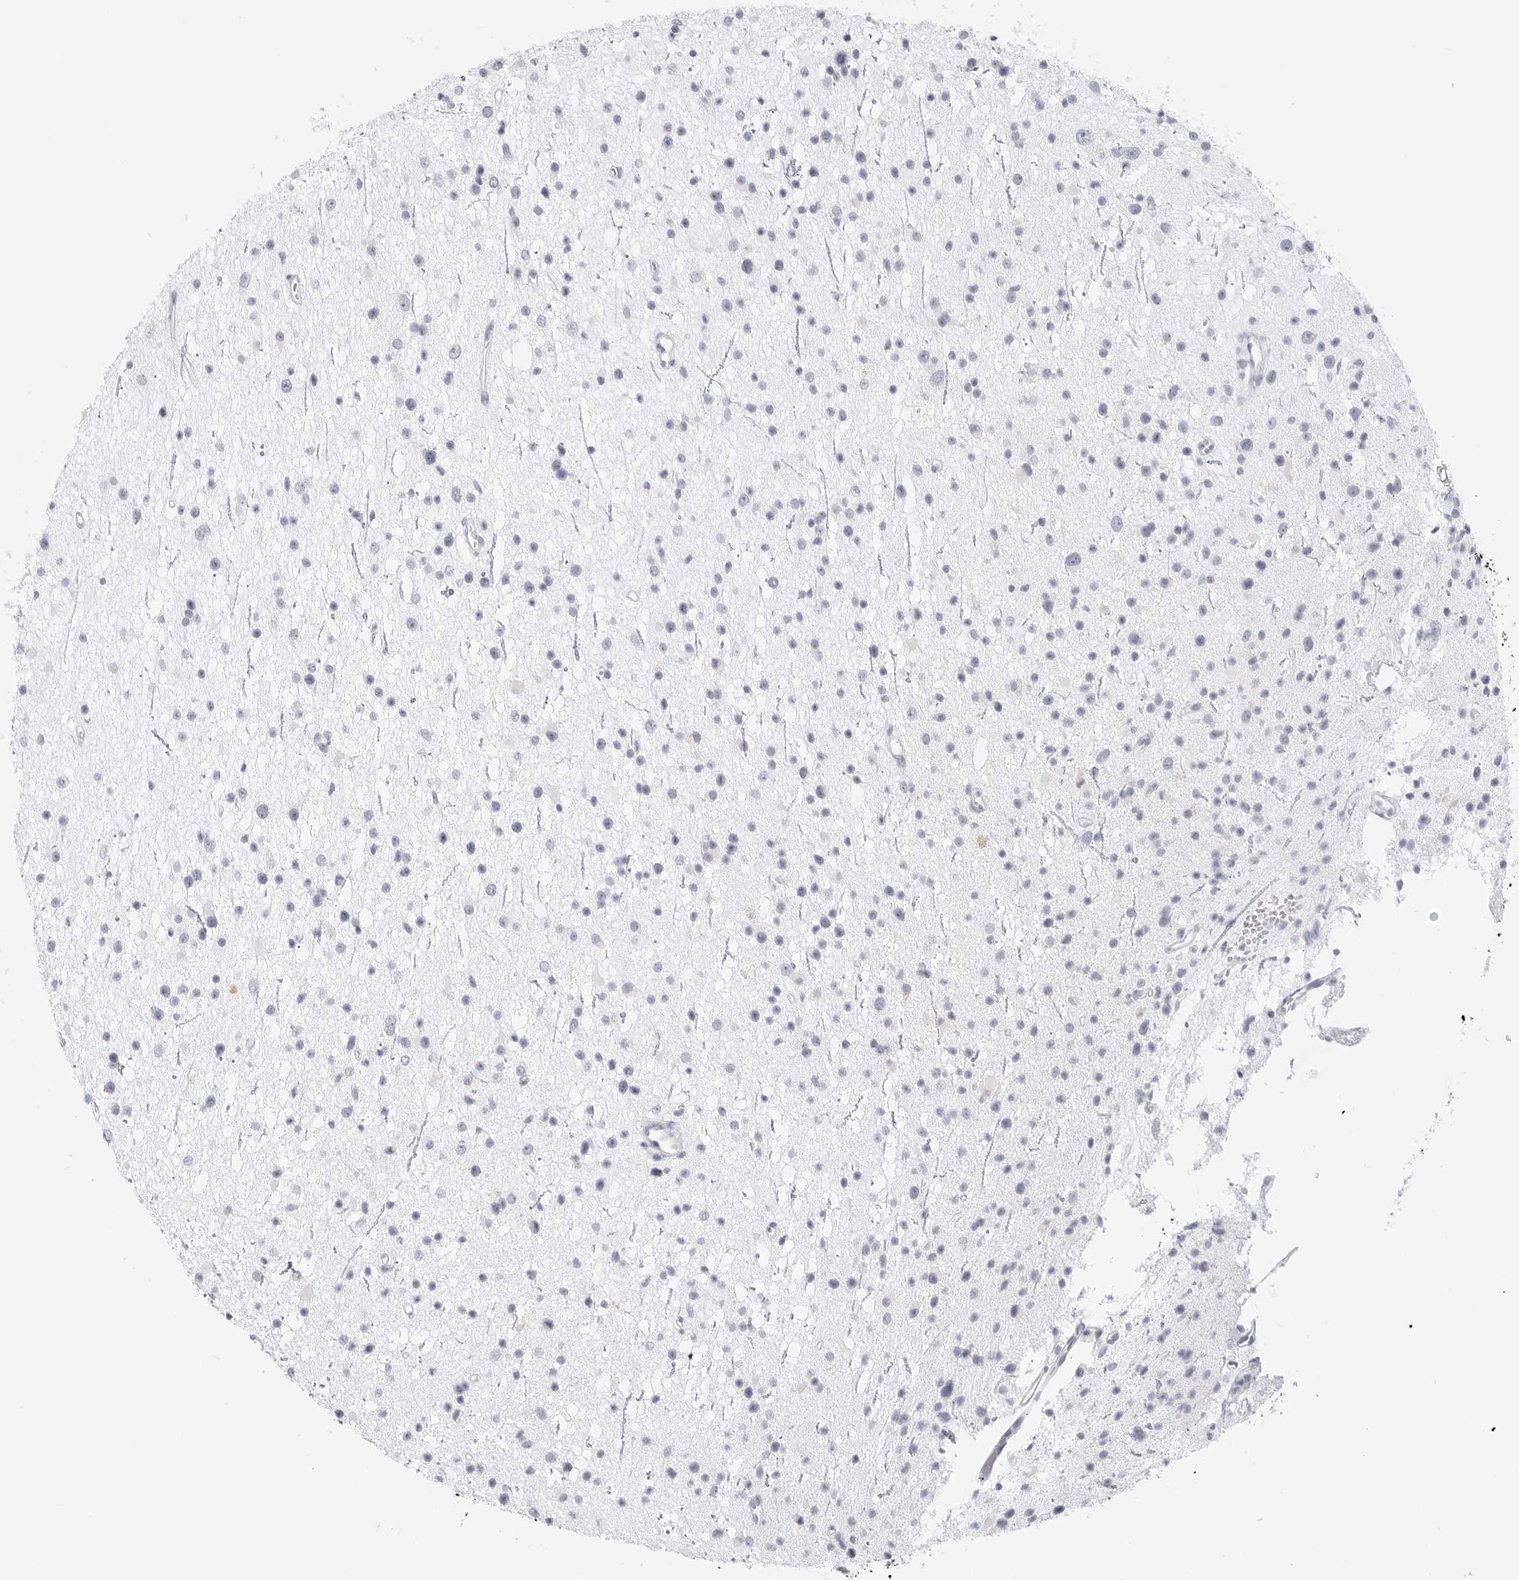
{"staining": {"intensity": "negative", "quantity": "none", "location": "none"}, "tissue": "glioma", "cell_type": "Tumor cells", "image_type": "cancer", "snomed": [{"axis": "morphology", "description": "Glioma, malignant, Low grade"}, {"axis": "topography", "description": "Cerebral cortex"}], "caption": "This histopathology image is of malignant glioma (low-grade) stained with IHC to label a protein in brown with the nuclei are counter-stained blue. There is no expression in tumor cells.", "gene": "HMGCS2", "patient": {"sex": "female", "age": 39}}